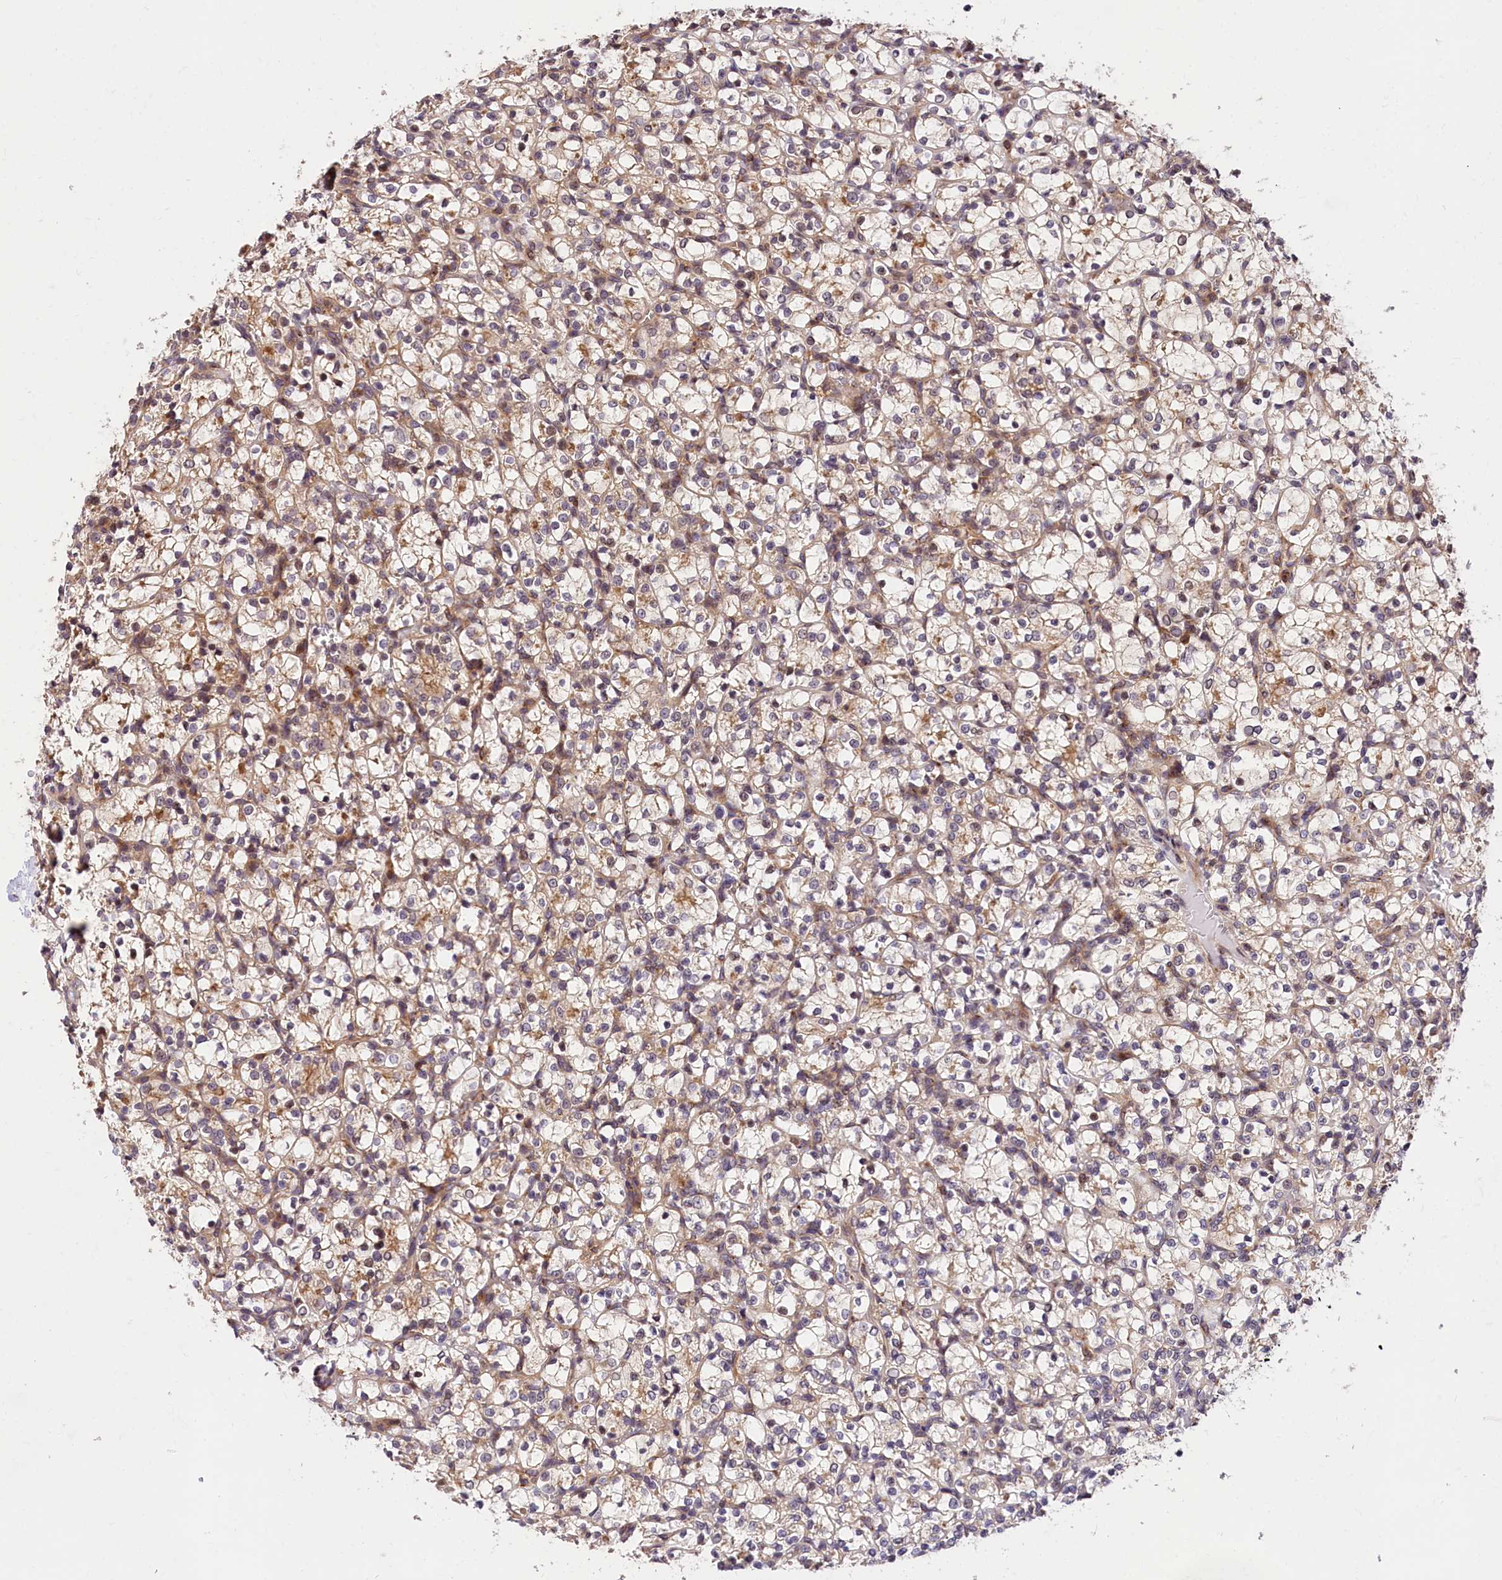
{"staining": {"intensity": "negative", "quantity": "none", "location": "none"}, "tissue": "renal cancer", "cell_type": "Tumor cells", "image_type": "cancer", "snomed": [{"axis": "morphology", "description": "Adenocarcinoma, NOS"}, {"axis": "topography", "description": "Kidney"}], "caption": "DAB (3,3'-diaminobenzidine) immunohistochemical staining of human renal adenocarcinoma displays no significant staining in tumor cells. Nuclei are stained in blue.", "gene": "CHORDC1", "patient": {"sex": "female", "age": 69}}